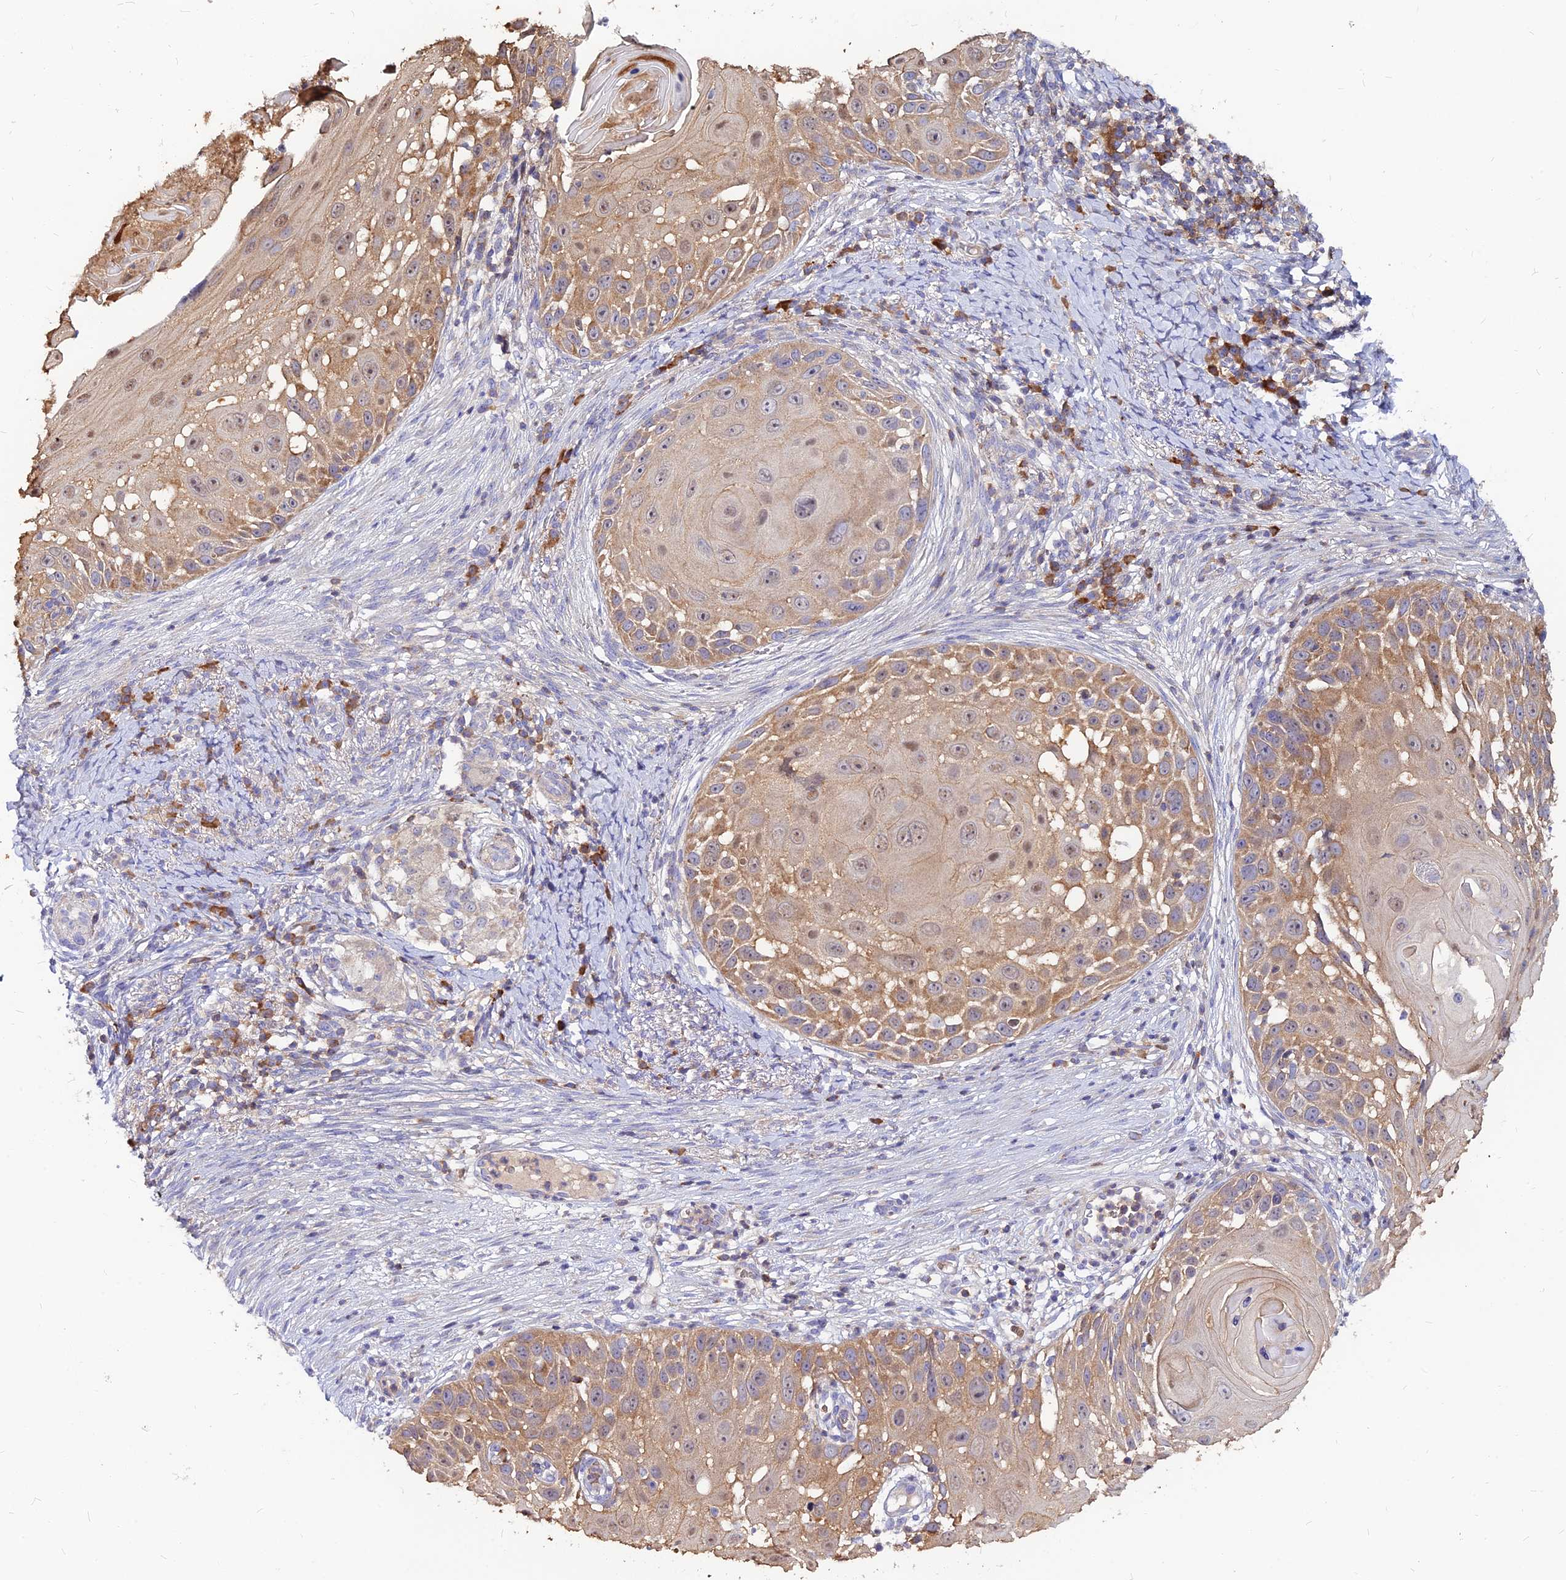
{"staining": {"intensity": "moderate", "quantity": ">75%", "location": "cytoplasmic/membranous"}, "tissue": "skin cancer", "cell_type": "Tumor cells", "image_type": "cancer", "snomed": [{"axis": "morphology", "description": "Squamous cell carcinoma, NOS"}, {"axis": "topography", "description": "Skin"}], "caption": "Moderate cytoplasmic/membranous positivity is seen in about >75% of tumor cells in squamous cell carcinoma (skin).", "gene": "DENND2D", "patient": {"sex": "female", "age": 44}}